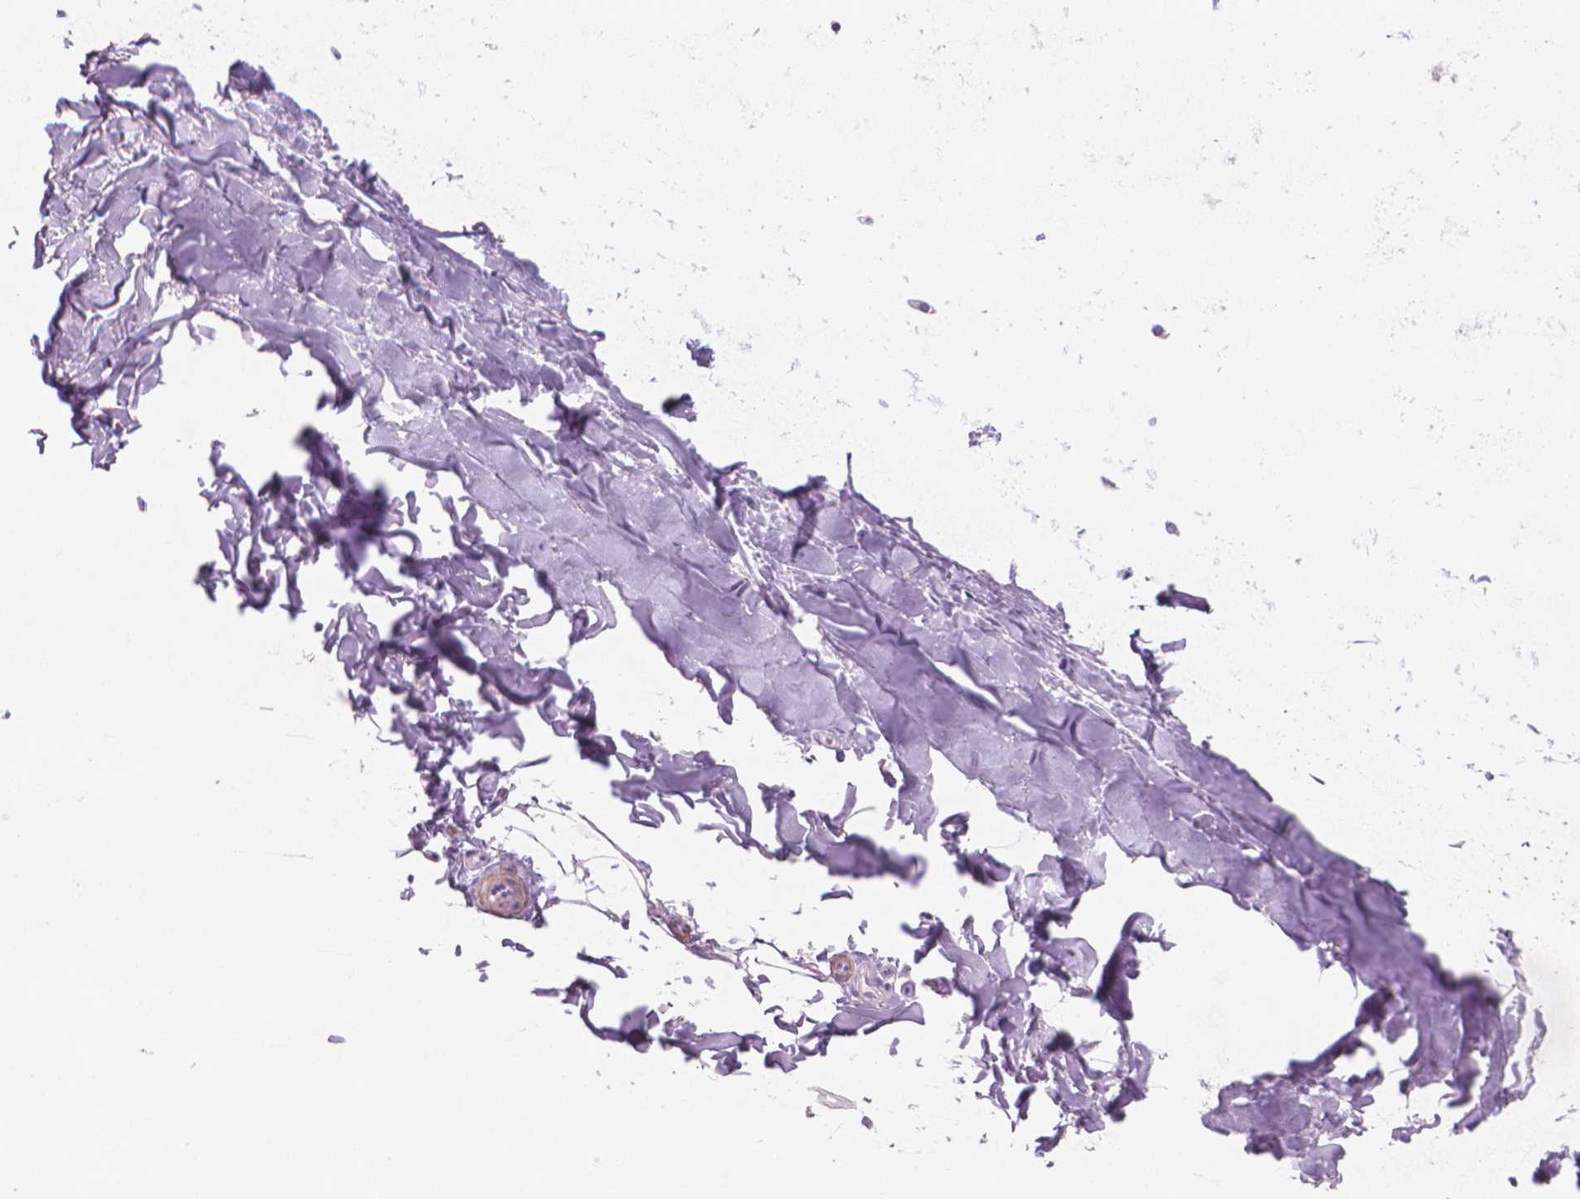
{"staining": {"intensity": "negative", "quantity": "none", "location": "none"}, "tissue": "soft tissue", "cell_type": "Fibroblasts", "image_type": "normal", "snomed": [{"axis": "morphology", "description": "Normal tissue, NOS"}, {"axis": "topography", "description": "Lymph node"}, {"axis": "topography", "description": "Bronchus"}], "caption": "Photomicrograph shows no significant protein positivity in fibroblasts of normal soft tissue.", "gene": "AQP10", "patient": {"sex": "female", "age": 70}}